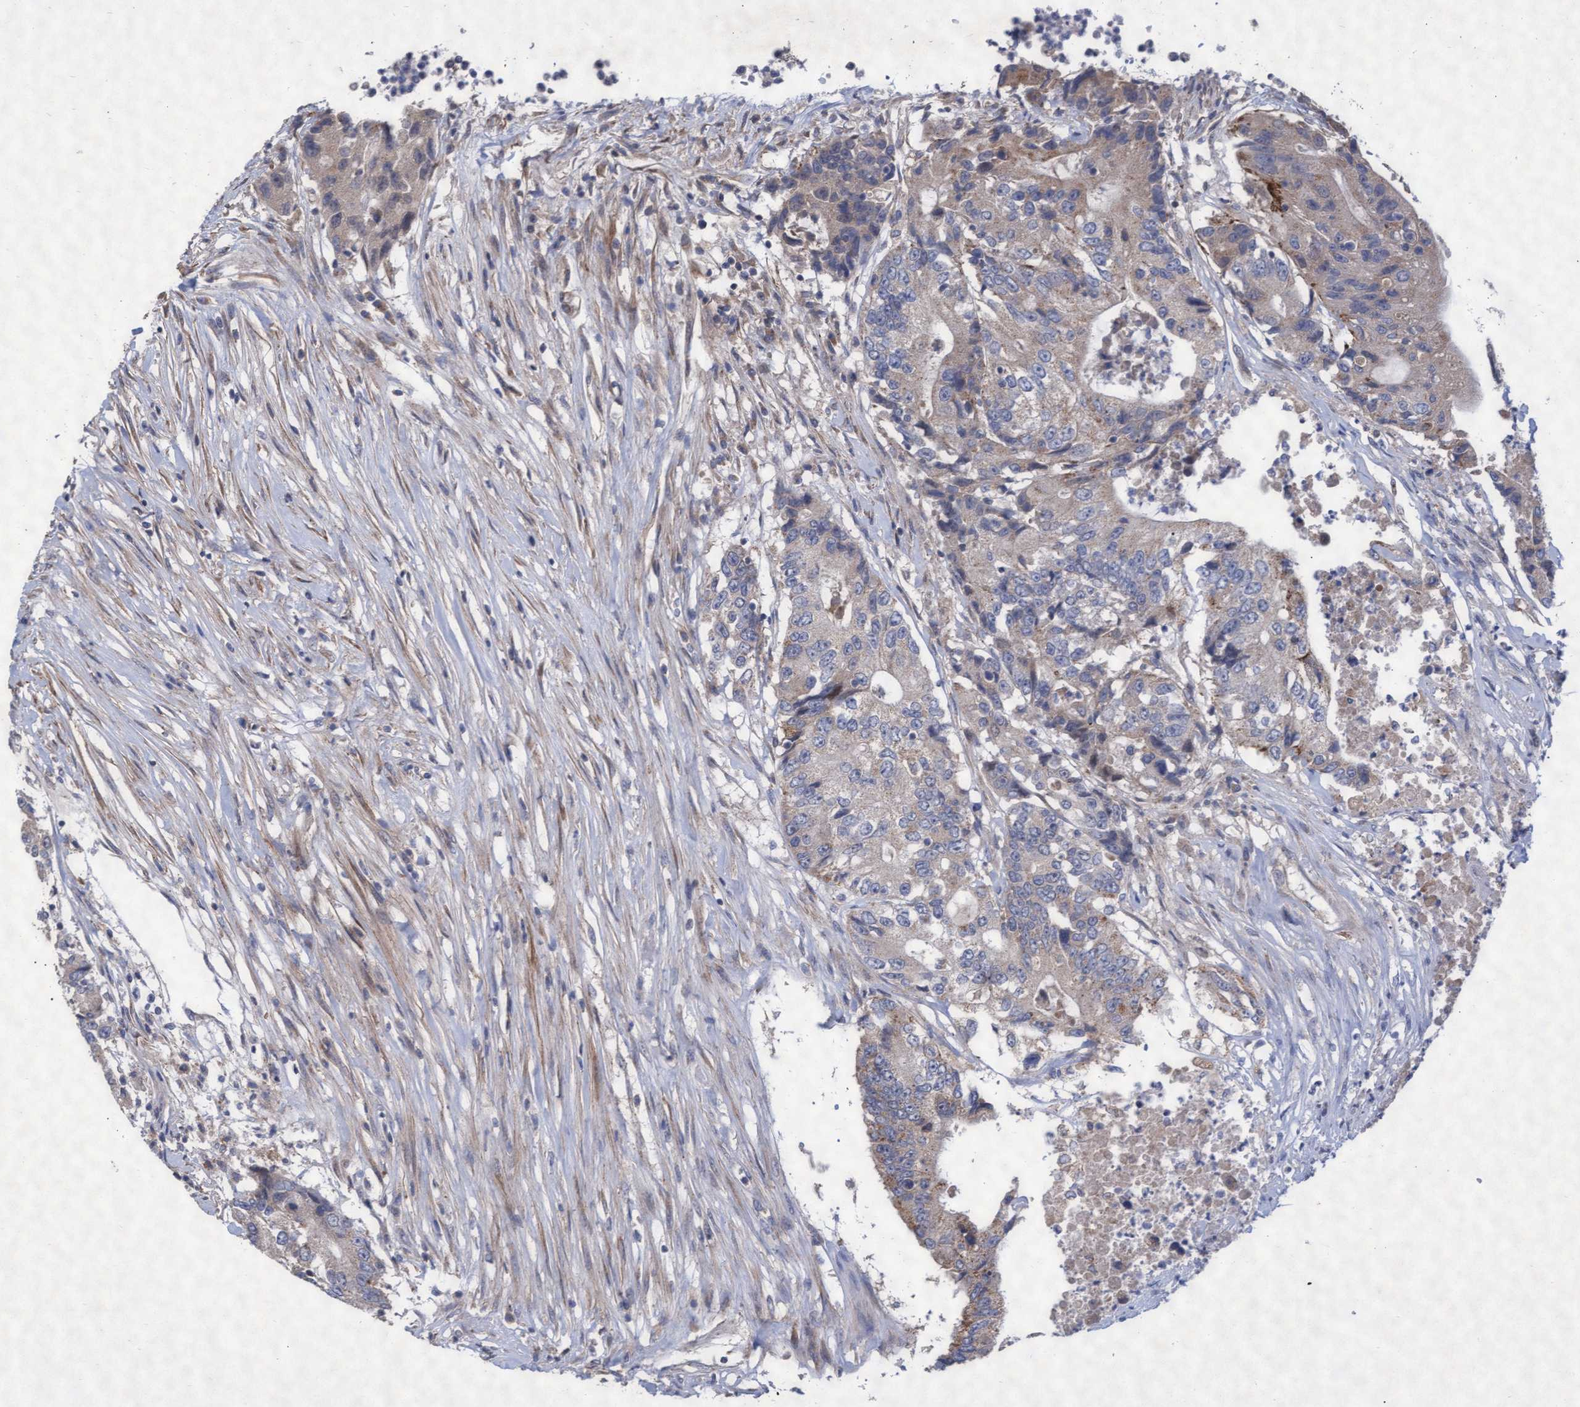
{"staining": {"intensity": "weak", "quantity": "<25%", "location": "cytoplasmic/membranous"}, "tissue": "colorectal cancer", "cell_type": "Tumor cells", "image_type": "cancer", "snomed": [{"axis": "morphology", "description": "Adenocarcinoma, NOS"}, {"axis": "topography", "description": "Colon"}], "caption": "Immunohistochemistry of colorectal adenocarcinoma displays no staining in tumor cells. (Brightfield microscopy of DAB immunohistochemistry at high magnification).", "gene": "ABCF2", "patient": {"sex": "female", "age": 77}}